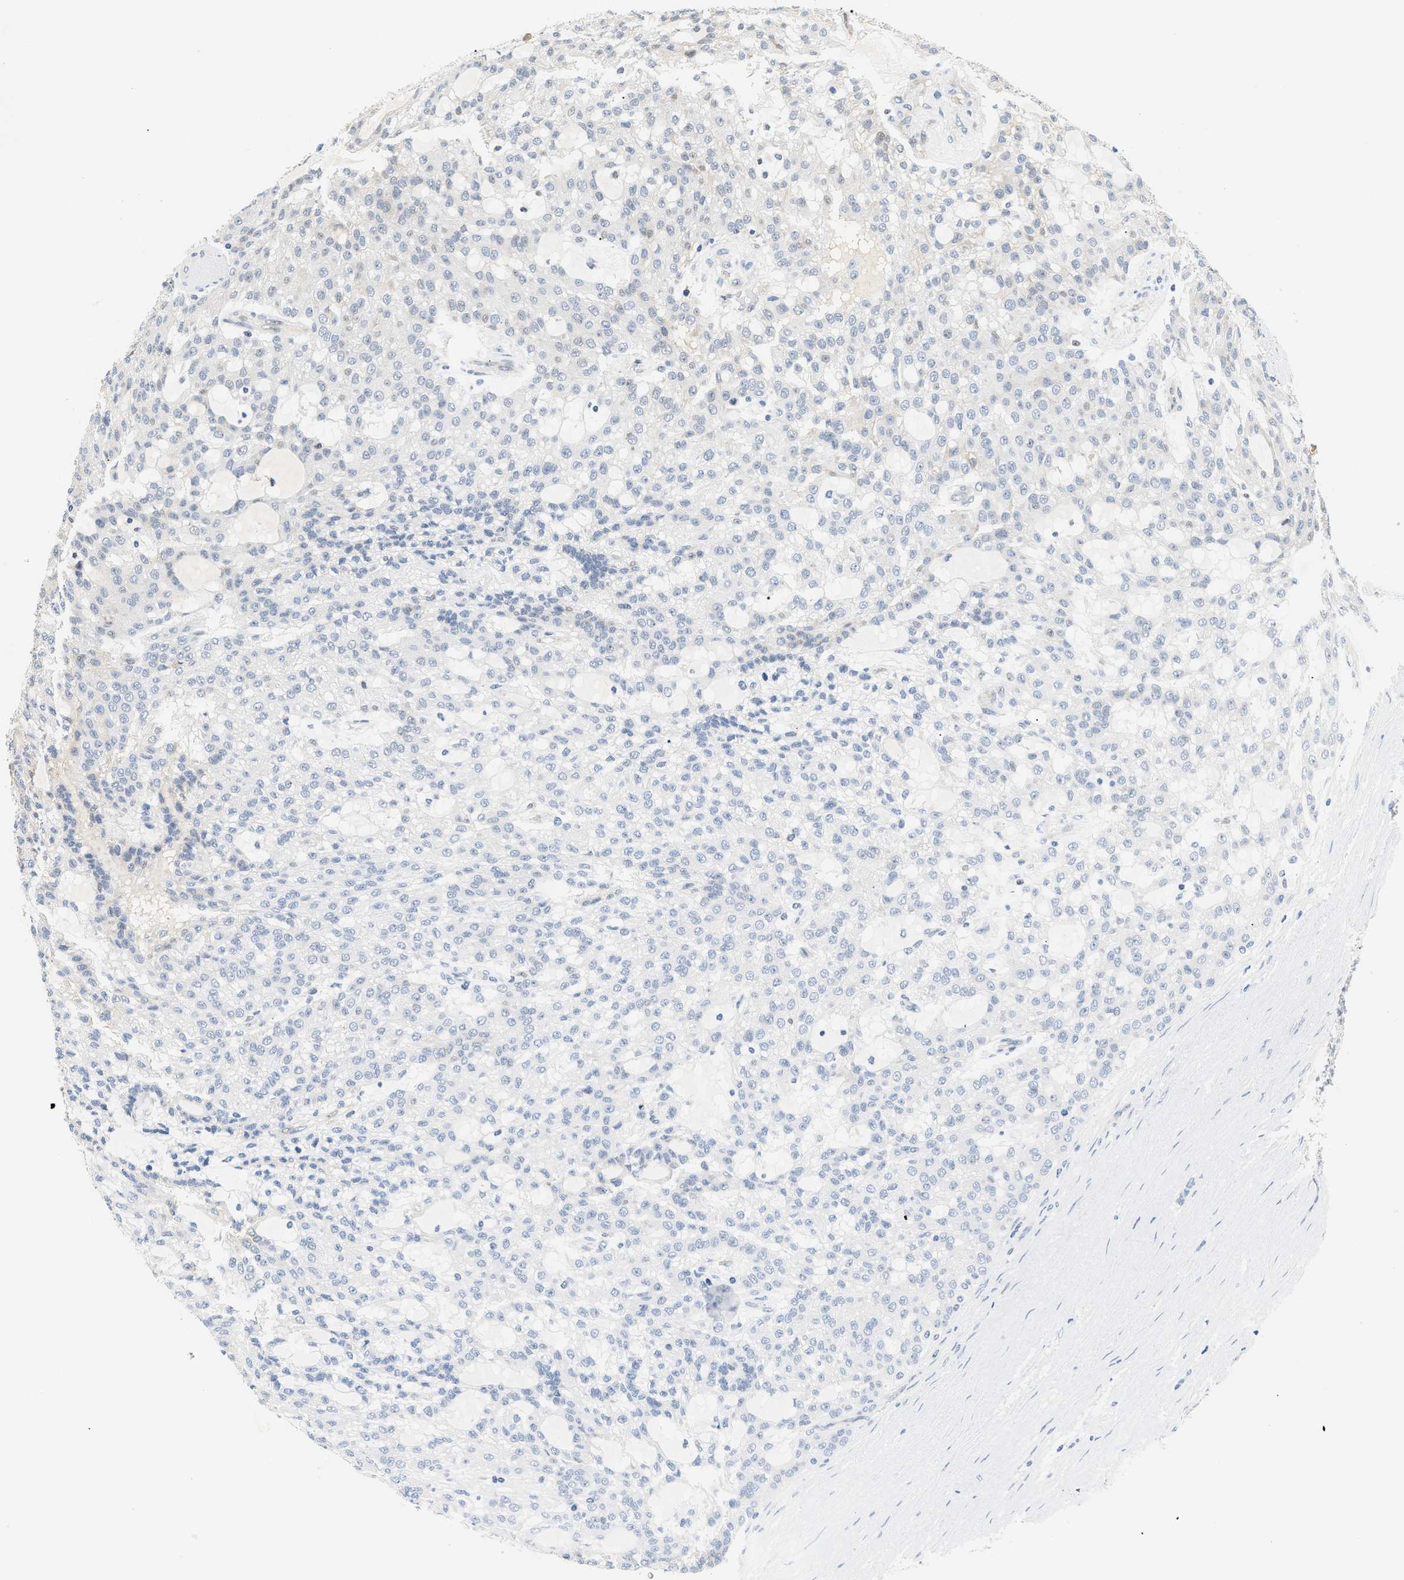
{"staining": {"intensity": "negative", "quantity": "none", "location": "none"}, "tissue": "renal cancer", "cell_type": "Tumor cells", "image_type": "cancer", "snomed": [{"axis": "morphology", "description": "Adenocarcinoma, NOS"}, {"axis": "topography", "description": "Kidney"}], "caption": "The micrograph reveals no significant staining in tumor cells of renal adenocarcinoma.", "gene": "TNIP2", "patient": {"sex": "male", "age": 63}}